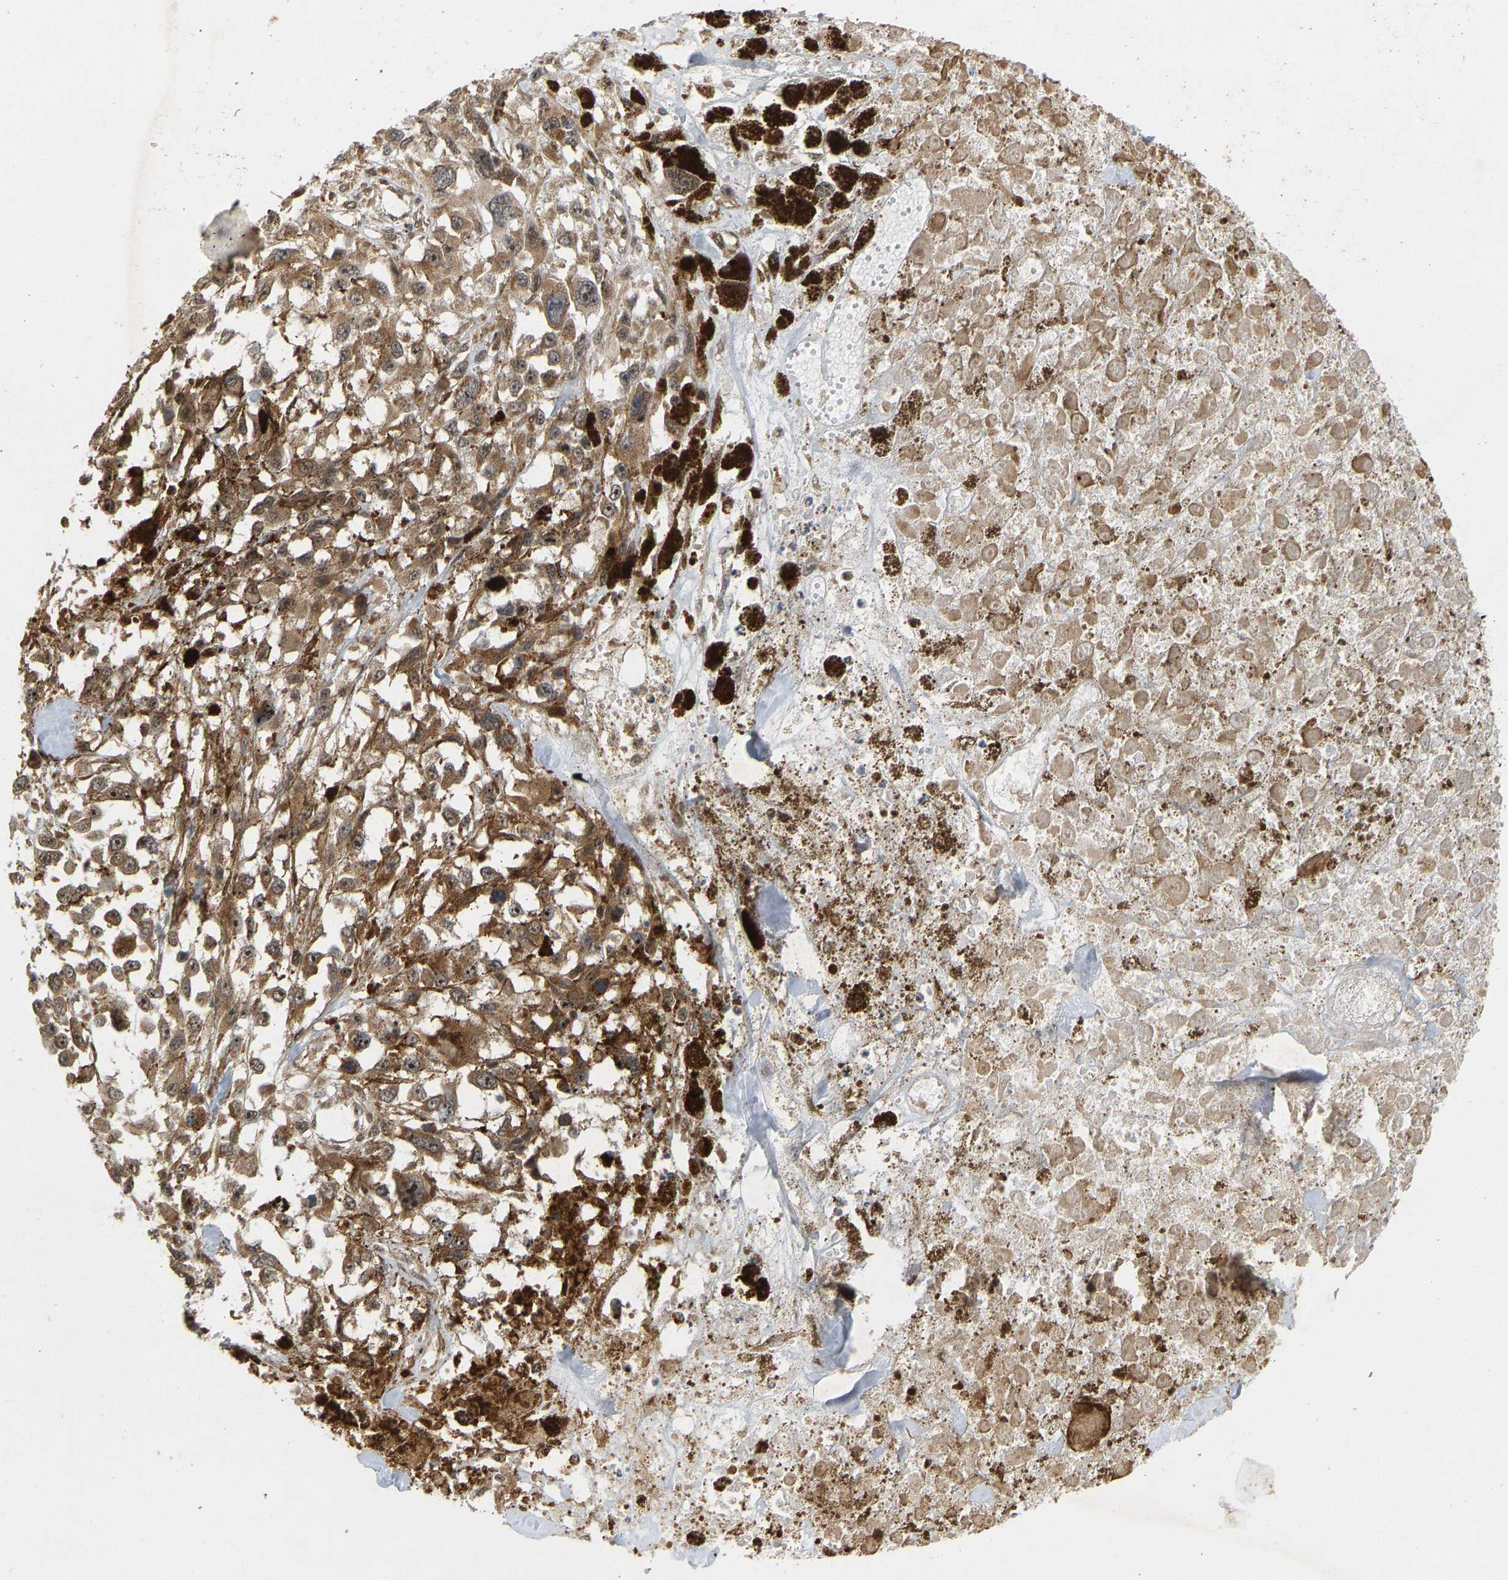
{"staining": {"intensity": "moderate", "quantity": ">75%", "location": "cytoplasmic/membranous"}, "tissue": "melanoma", "cell_type": "Tumor cells", "image_type": "cancer", "snomed": [{"axis": "morphology", "description": "Malignant melanoma, Metastatic site"}, {"axis": "topography", "description": "Lymph node"}], "caption": "Immunohistochemical staining of malignant melanoma (metastatic site) shows medium levels of moderate cytoplasmic/membranous protein expression in about >75% of tumor cells.", "gene": "BAG1", "patient": {"sex": "male", "age": 59}}